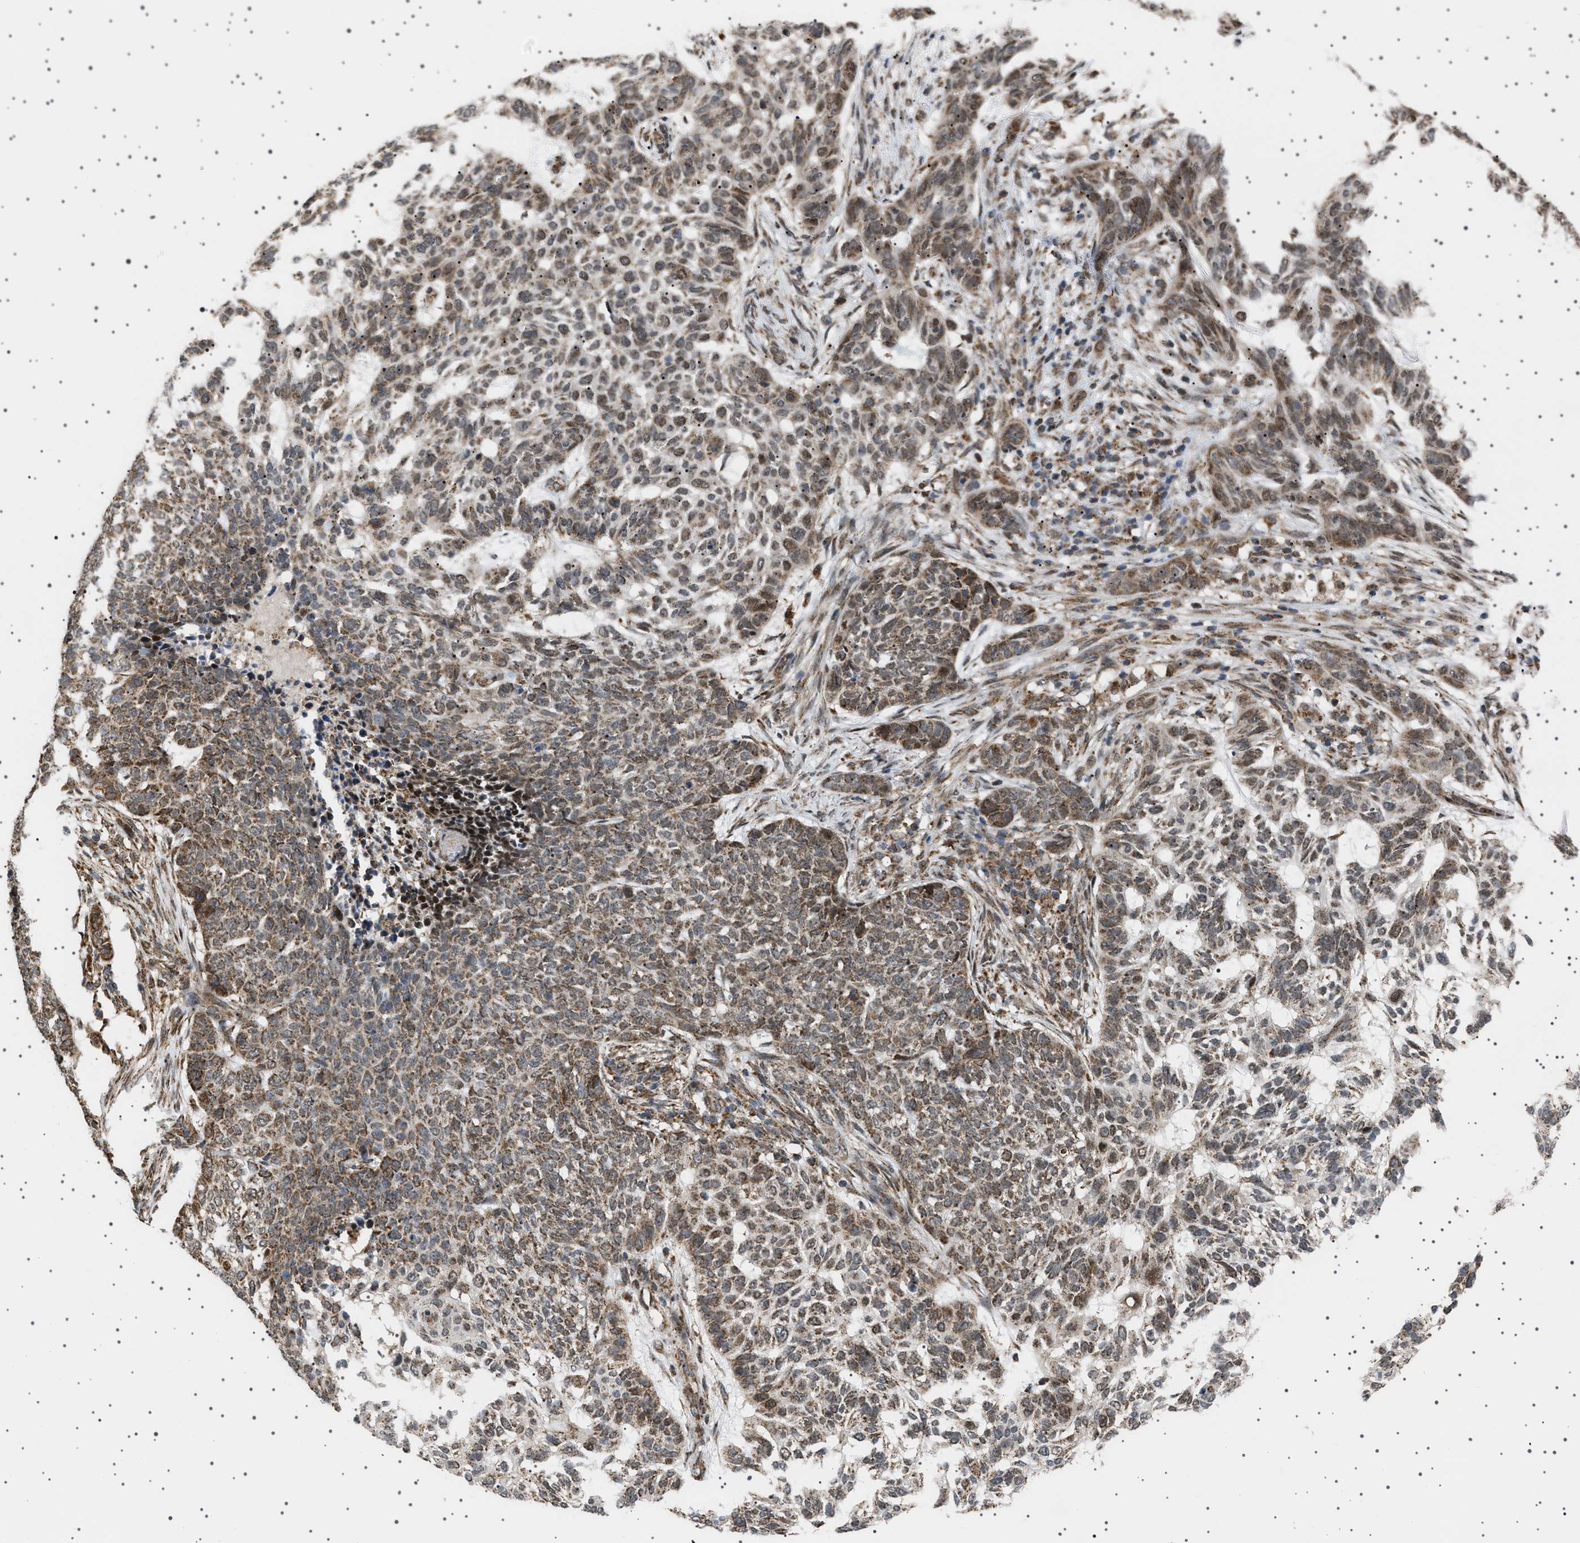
{"staining": {"intensity": "moderate", "quantity": ">75%", "location": "cytoplasmic/membranous,nuclear"}, "tissue": "skin cancer", "cell_type": "Tumor cells", "image_type": "cancer", "snomed": [{"axis": "morphology", "description": "Basal cell carcinoma"}, {"axis": "topography", "description": "Skin"}], "caption": "Protein analysis of skin cancer (basal cell carcinoma) tissue displays moderate cytoplasmic/membranous and nuclear expression in approximately >75% of tumor cells.", "gene": "MELK", "patient": {"sex": "male", "age": 85}}